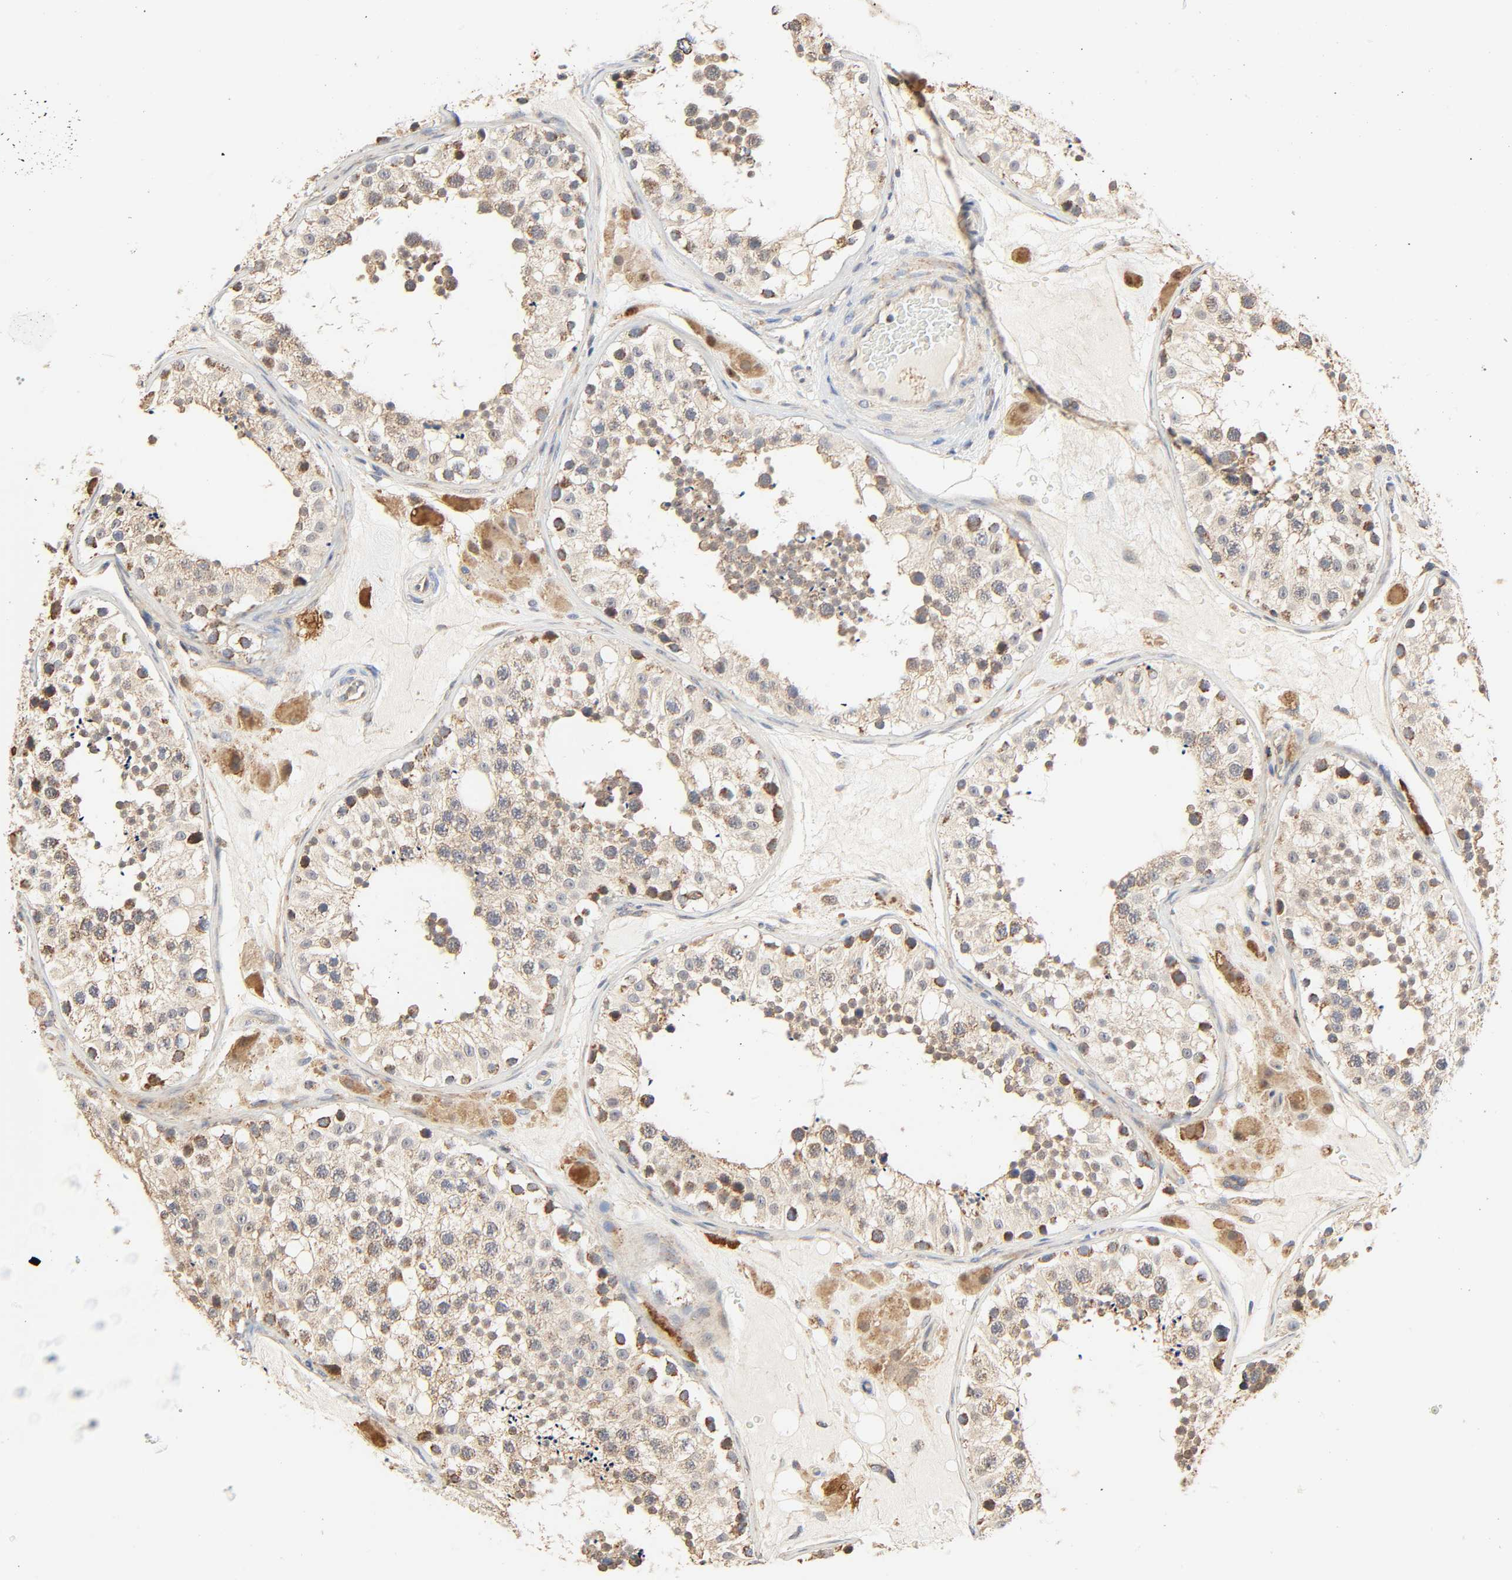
{"staining": {"intensity": "moderate", "quantity": ">75%", "location": "cytoplasmic/membranous"}, "tissue": "testis", "cell_type": "Cells in seminiferous ducts", "image_type": "normal", "snomed": [{"axis": "morphology", "description": "Normal tissue, NOS"}, {"axis": "topography", "description": "Testis"}], "caption": "Cells in seminiferous ducts display moderate cytoplasmic/membranous staining in about >75% of cells in unremarkable testis.", "gene": "ZMAT5", "patient": {"sex": "male", "age": 26}}